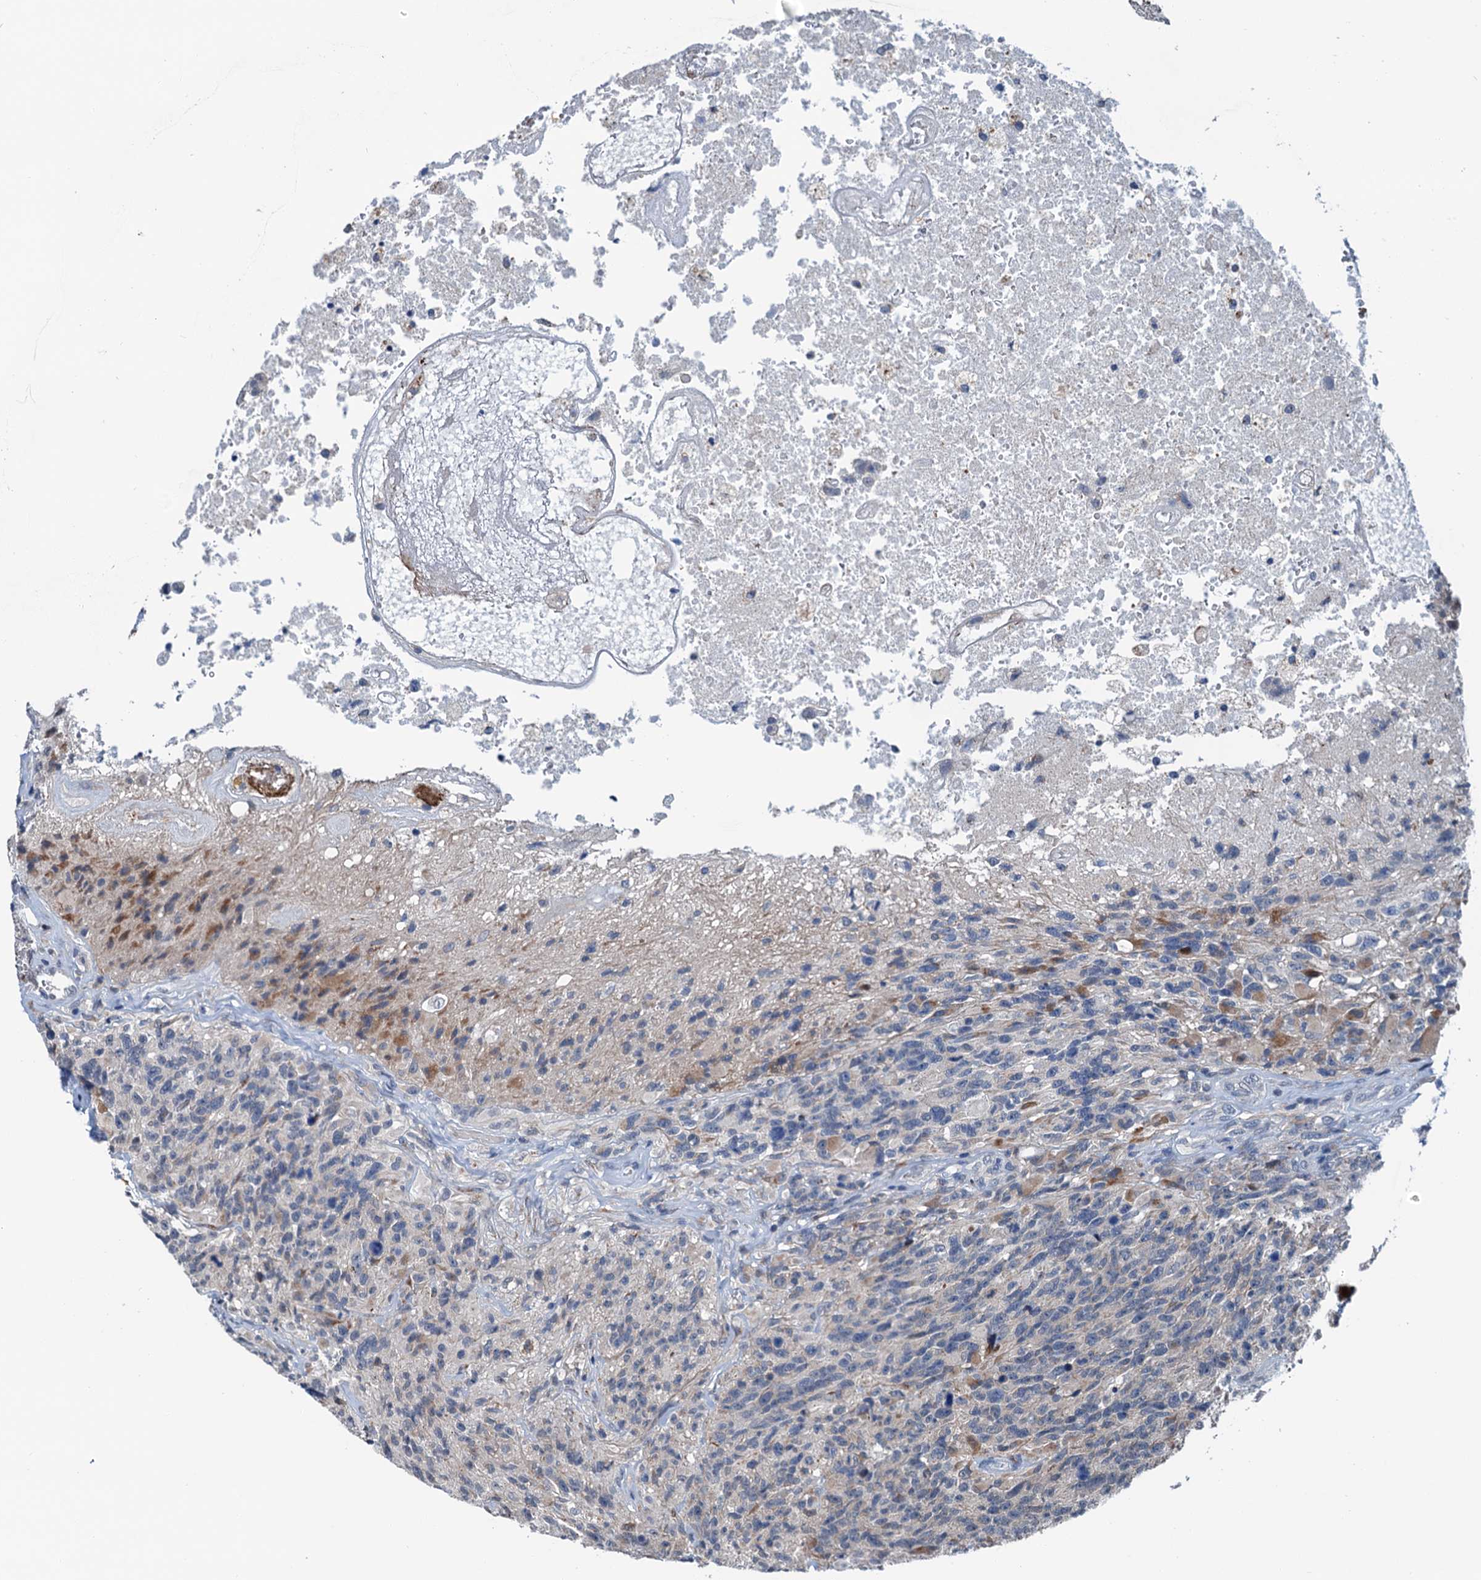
{"staining": {"intensity": "weak", "quantity": "<25%", "location": "cytoplasmic/membranous"}, "tissue": "glioma", "cell_type": "Tumor cells", "image_type": "cancer", "snomed": [{"axis": "morphology", "description": "Glioma, malignant, High grade"}, {"axis": "topography", "description": "Brain"}], "caption": "A high-resolution photomicrograph shows IHC staining of malignant glioma (high-grade), which shows no significant positivity in tumor cells.", "gene": "SHLD1", "patient": {"sex": "male", "age": 76}}